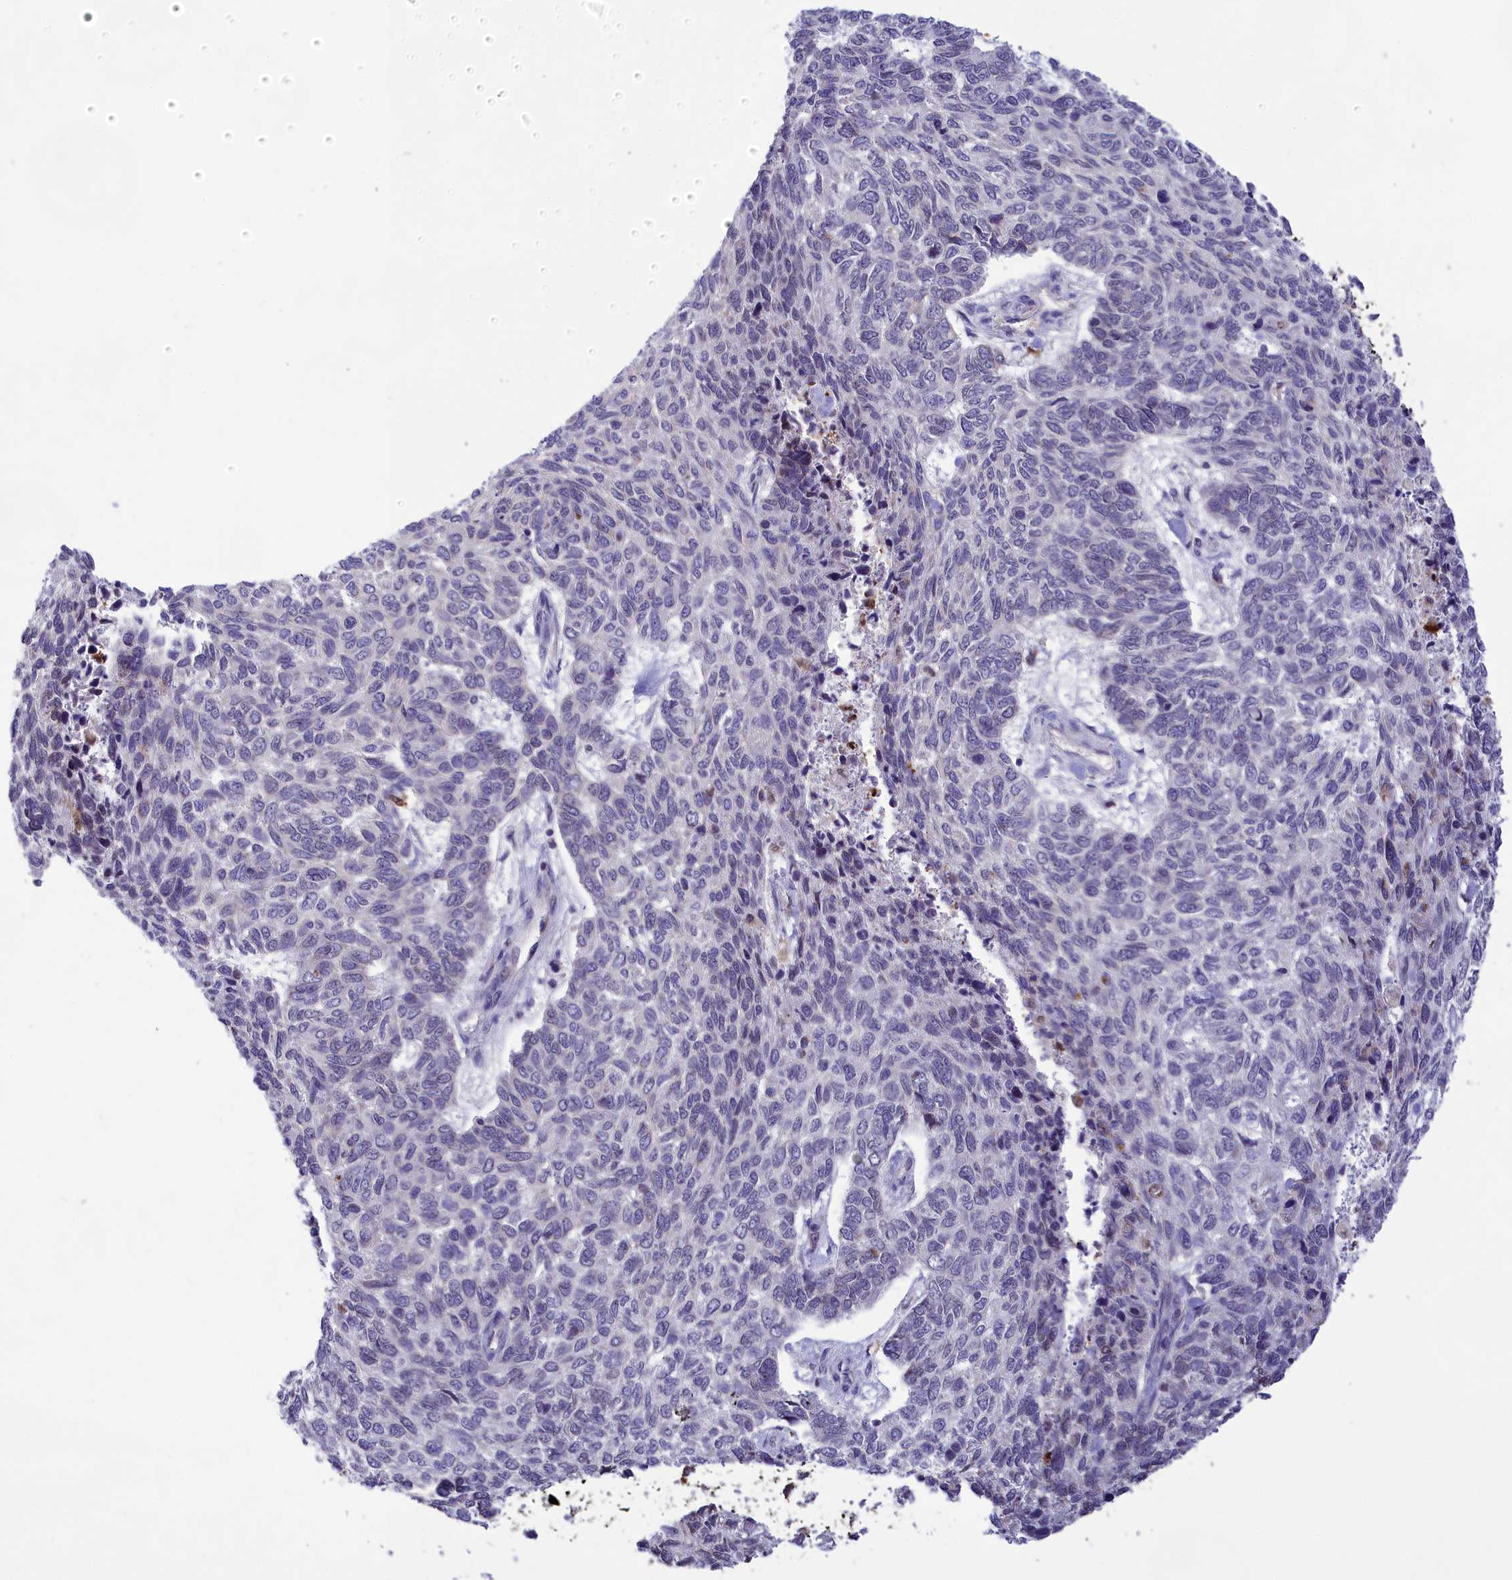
{"staining": {"intensity": "negative", "quantity": "none", "location": "none"}, "tissue": "skin cancer", "cell_type": "Tumor cells", "image_type": "cancer", "snomed": [{"axis": "morphology", "description": "Basal cell carcinoma"}, {"axis": "topography", "description": "Skin"}], "caption": "The micrograph exhibits no staining of tumor cells in skin cancer (basal cell carcinoma).", "gene": "PKHD1L1", "patient": {"sex": "female", "age": 65}}